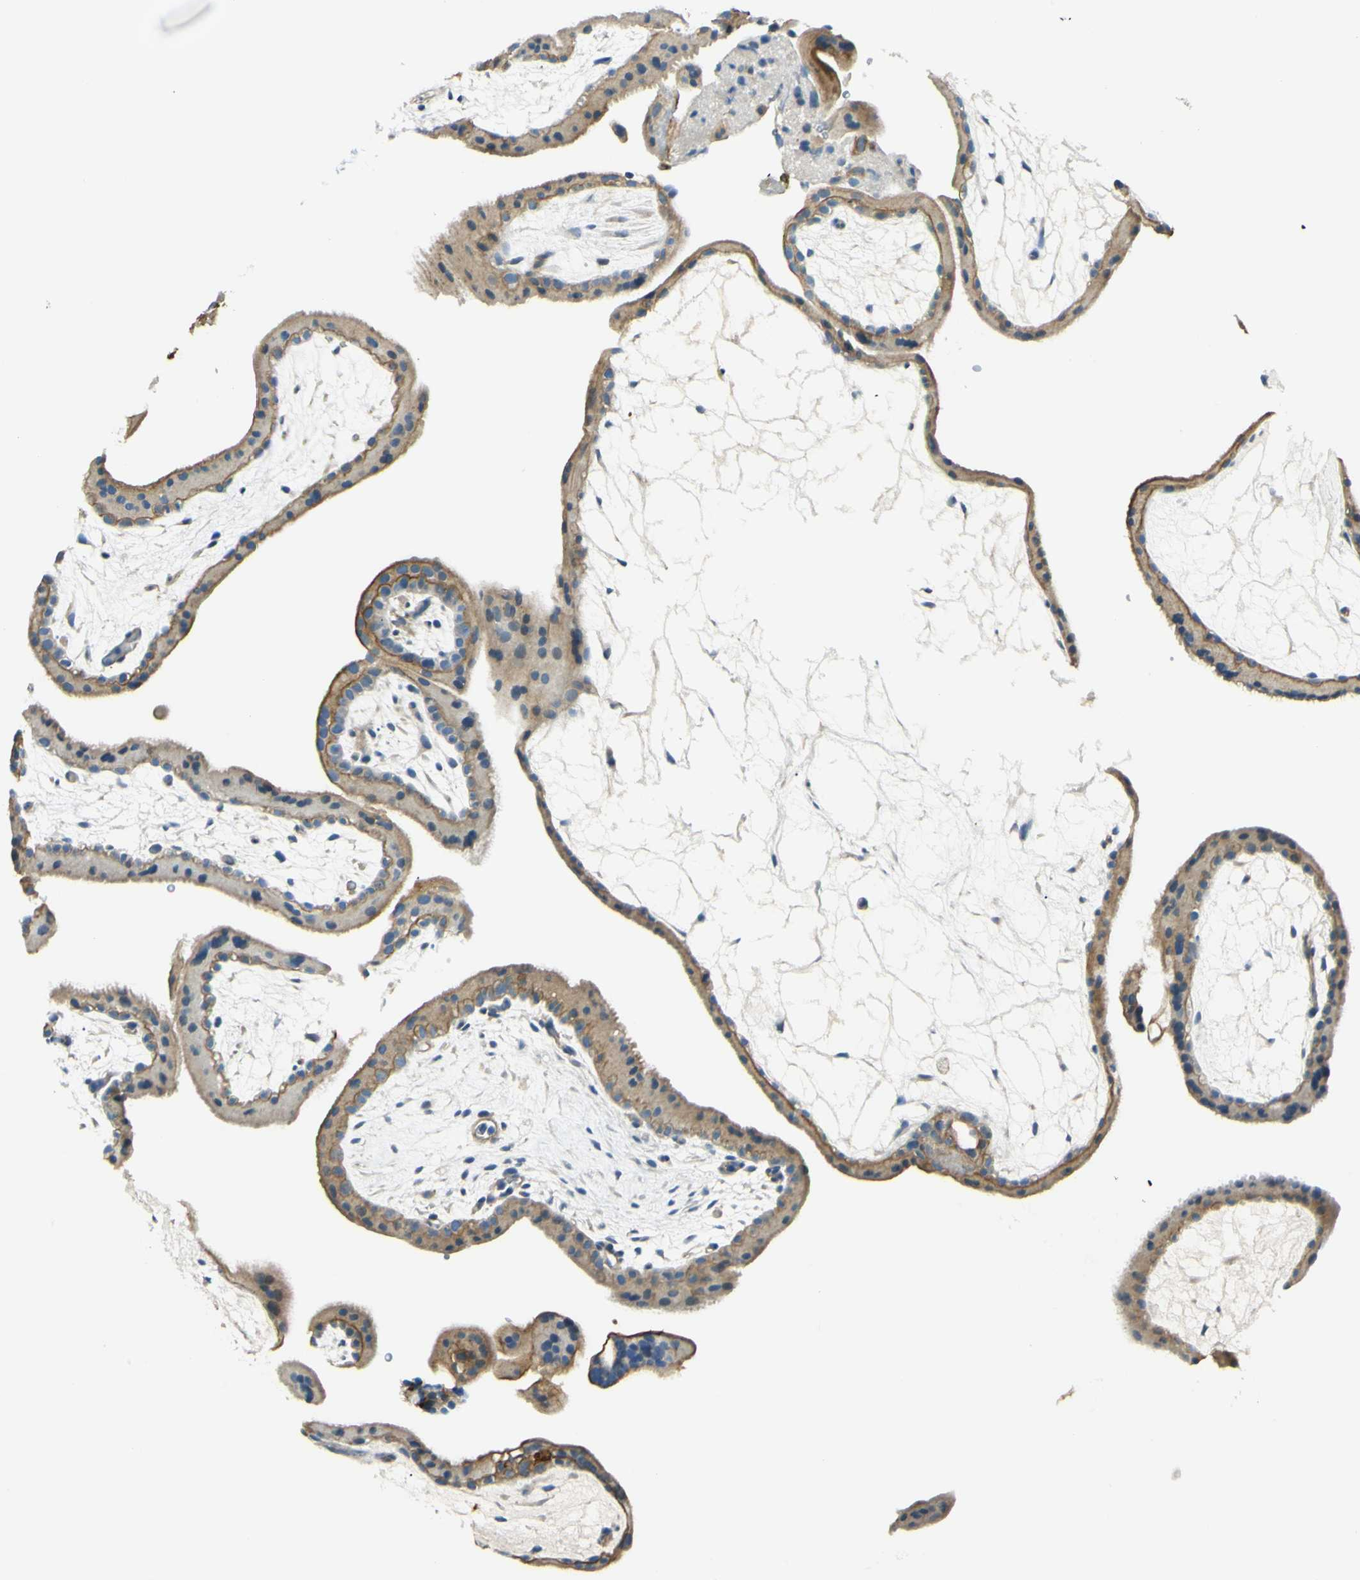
{"staining": {"intensity": "moderate", "quantity": ">75%", "location": "cytoplasmic/membranous"}, "tissue": "placenta", "cell_type": "Trophoblastic cells", "image_type": "normal", "snomed": [{"axis": "morphology", "description": "Normal tissue, NOS"}, {"axis": "topography", "description": "Placenta"}], "caption": "The histopathology image displays staining of normal placenta, revealing moderate cytoplasmic/membranous protein staining (brown color) within trophoblastic cells. Using DAB (brown) and hematoxylin (blue) stains, captured at high magnification using brightfield microscopy.", "gene": "LAMA3", "patient": {"sex": "female", "age": 19}}